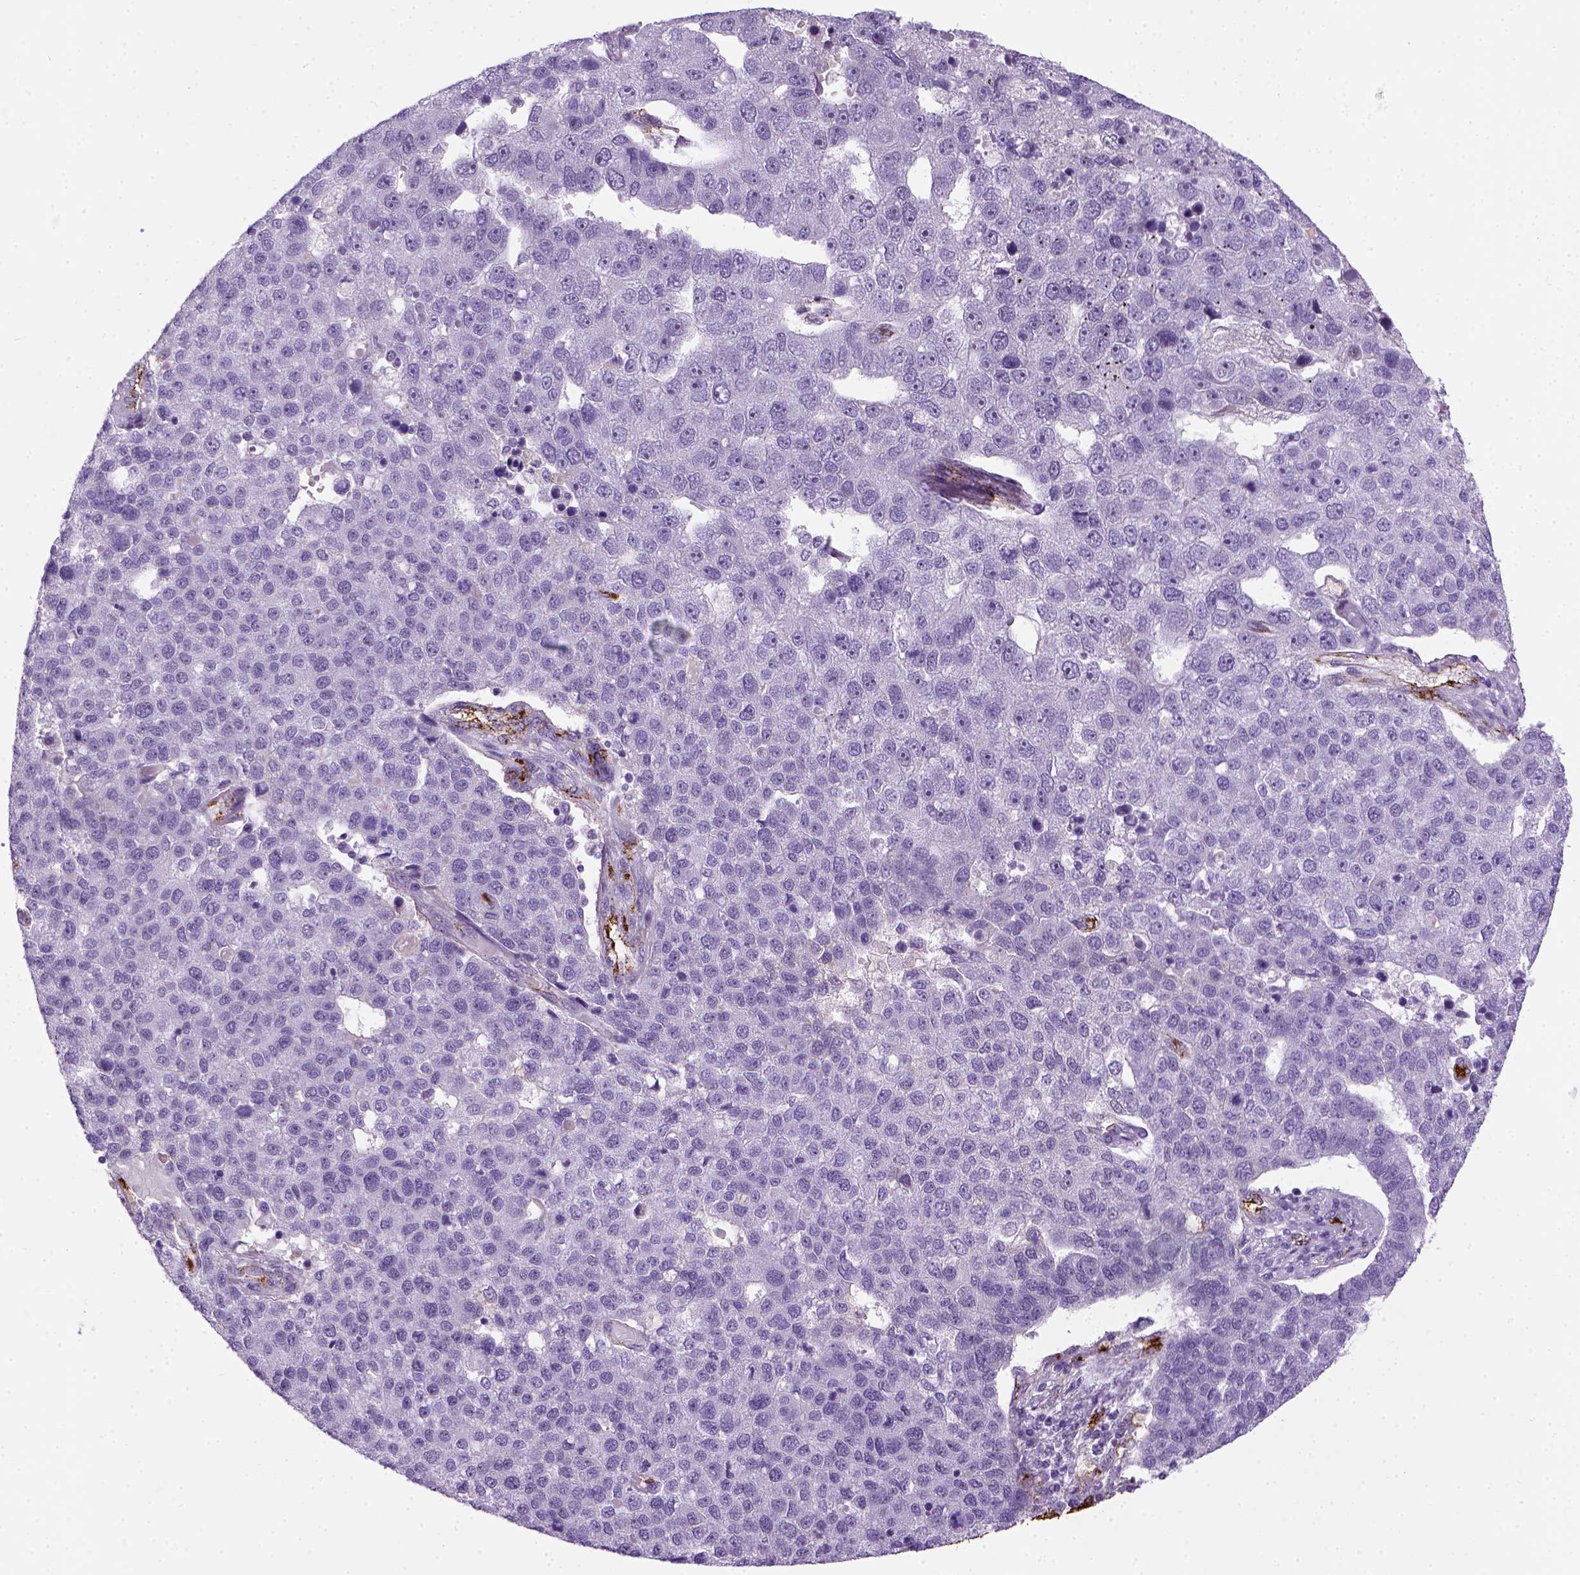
{"staining": {"intensity": "negative", "quantity": "none", "location": "none"}, "tissue": "pancreatic cancer", "cell_type": "Tumor cells", "image_type": "cancer", "snomed": [{"axis": "morphology", "description": "Adenocarcinoma, NOS"}, {"axis": "topography", "description": "Pancreas"}], "caption": "Tumor cells show no significant staining in pancreatic cancer (adenocarcinoma).", "gene": "VWF", "patient": {"sex": "female", "age": 61}}